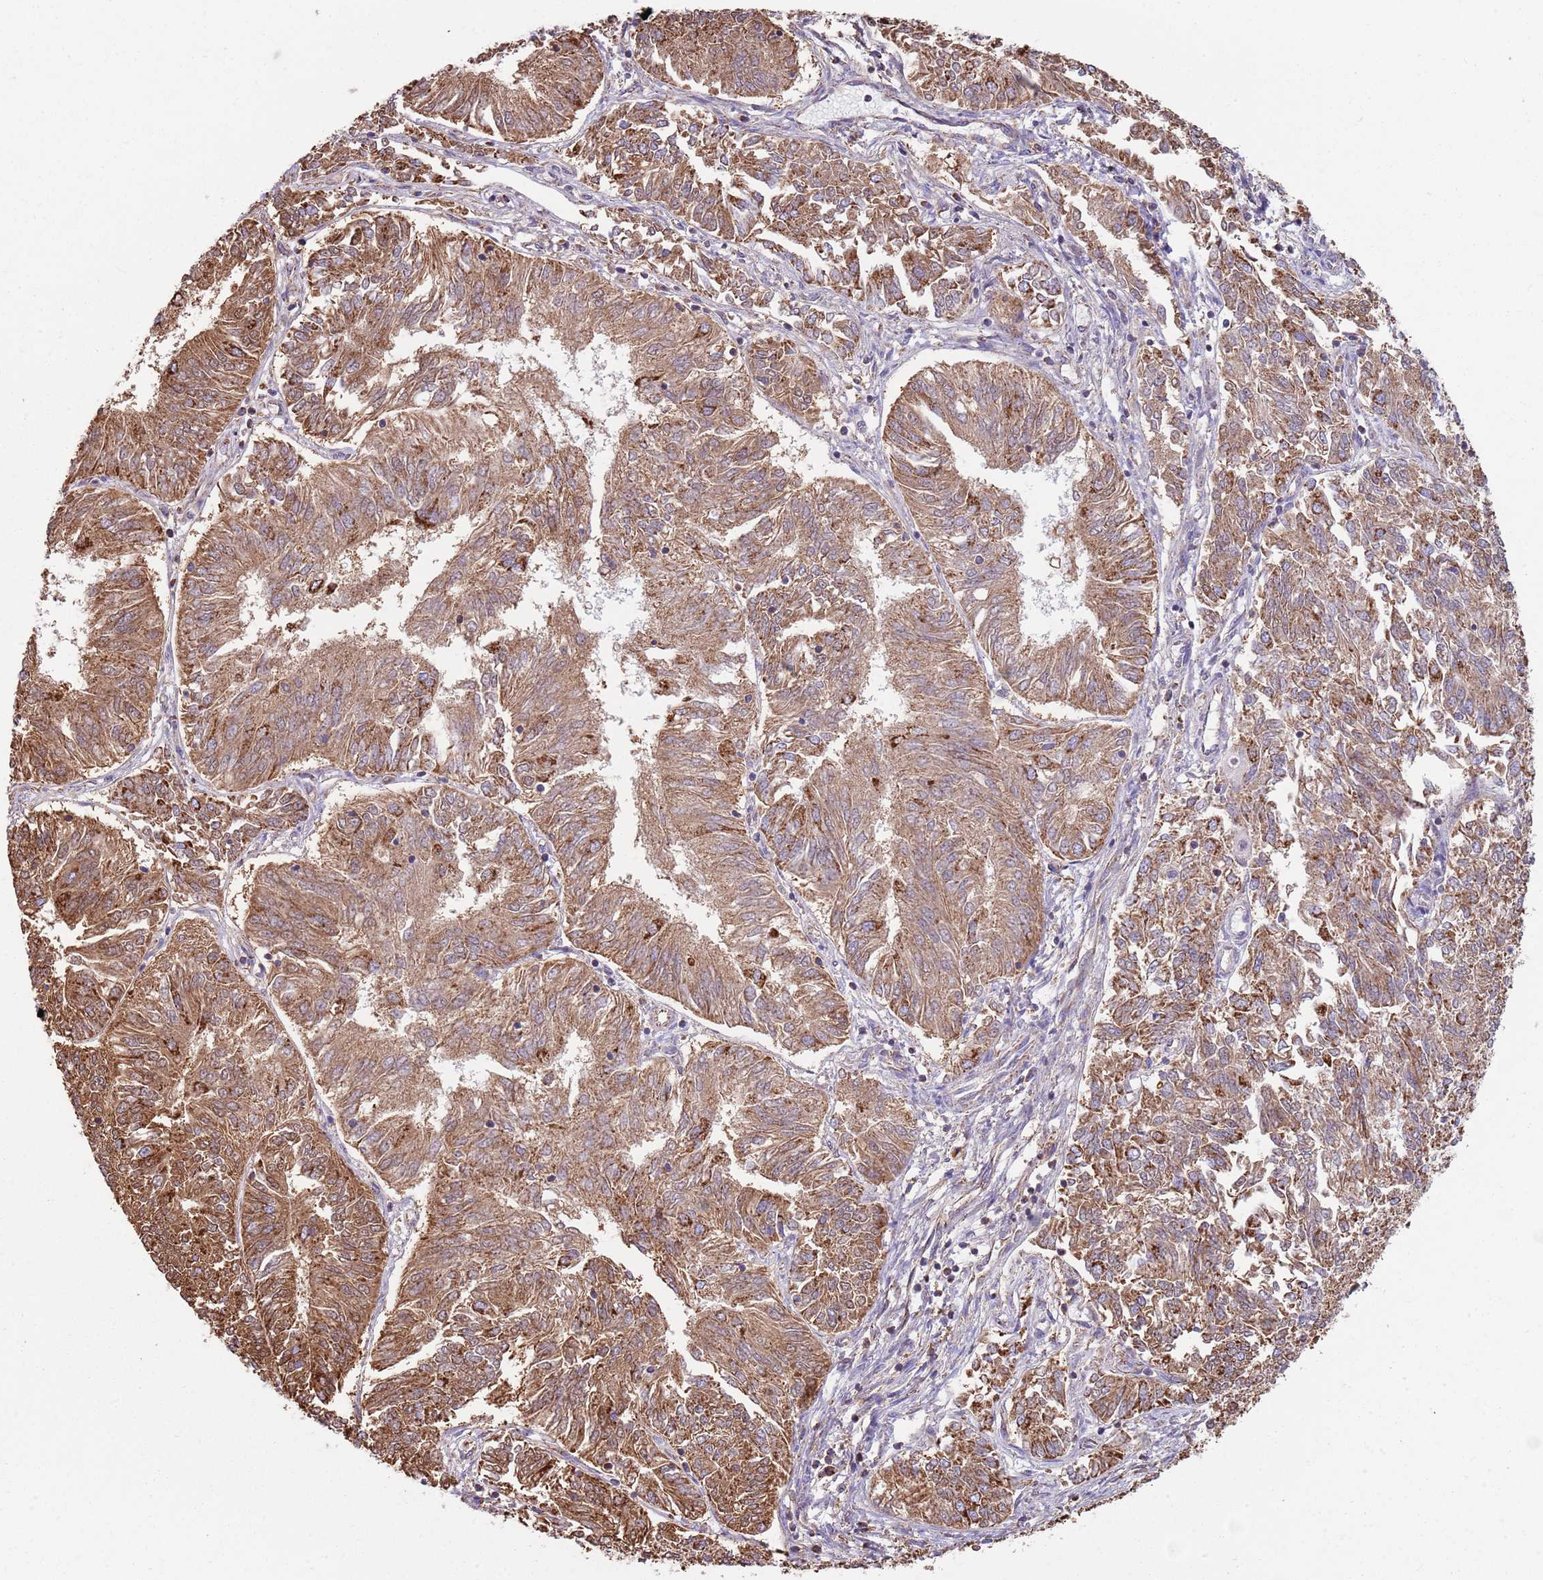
{"staining": {"intensity": "moderate", "quantity": ">75%", "location": "cytoplasmic/membranous"}, "tissue": "endometrial cancer", "cell_type": "Tumor cells", "image_type": "cancer", "snomed": [{"axis": "morphology", "description": "Adenocarcinoma, NOS"}, {"axis": "topography", "description": "Endometrium"}], "caption": "Approximately >75% of tumor cells in human endometrial adenocarcinoma display moderate cytoplasmic/membranous protein positivity as visualized by brown immunohistochemical staining.", "gene": "TTLL1", "patient": {"sex": "female", "age": 58}}